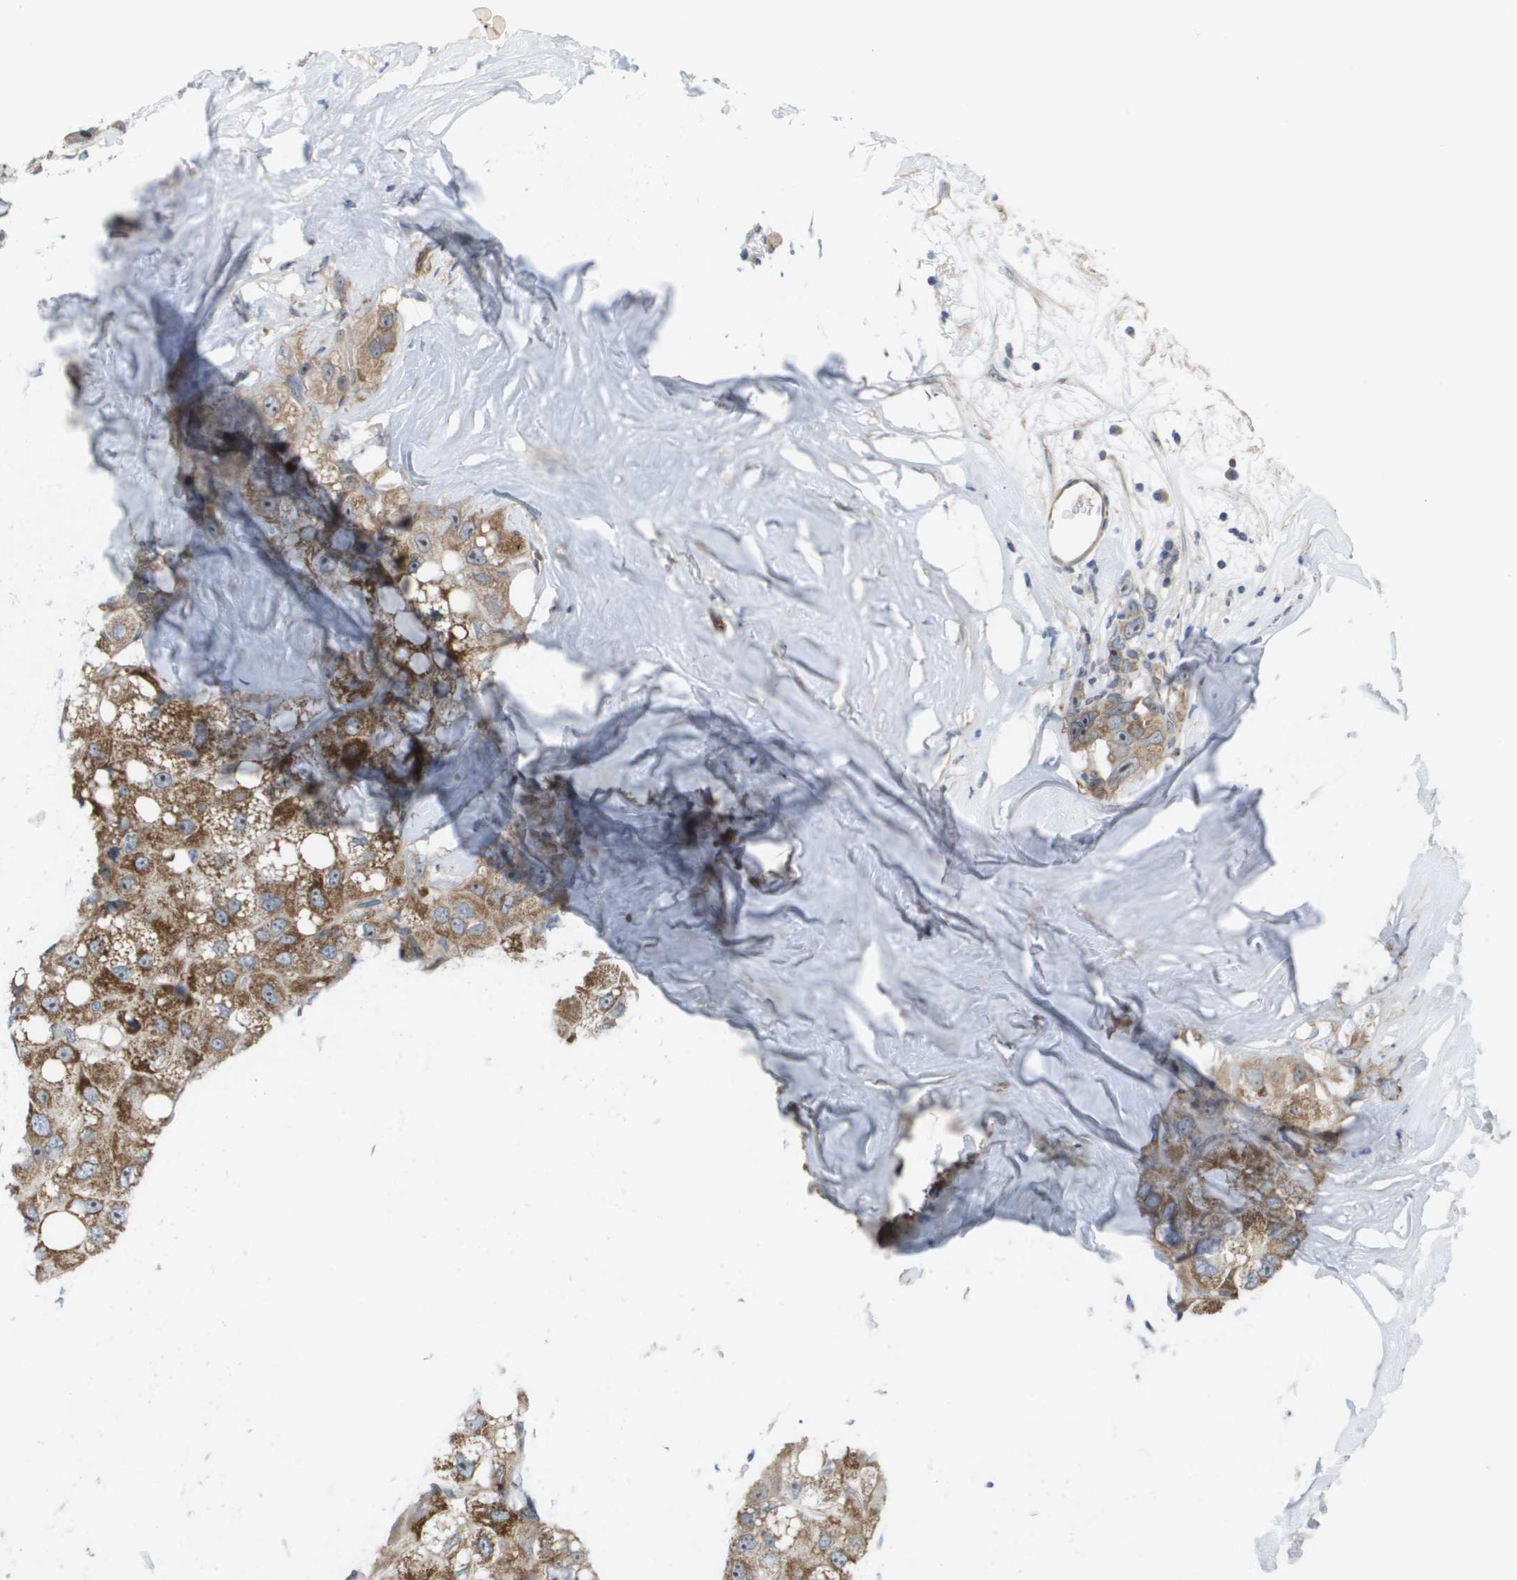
{"staining": {"intensity": "strong", "quantity": ">75%", "location": "cytoplasmic/membranous"}, "tissue": "liver cancer", "cell_type": "Tumor cells", "image_type": "cancer", "snomed": [{"axis": "morphology", "description": "Carcinoma, Hepatocellular, NOS"}, {"axis": "topography", "description": "Liver"}], "caption": "The micrograph displays immunohistochemical staining of liver hepatocellular carcinoma. There is strong cytoplasmic/membranous expression is appreciated in about >75% of tumor cells.", "gene": "MTARC2", "patient": {"sex": "male", "age": 80}}